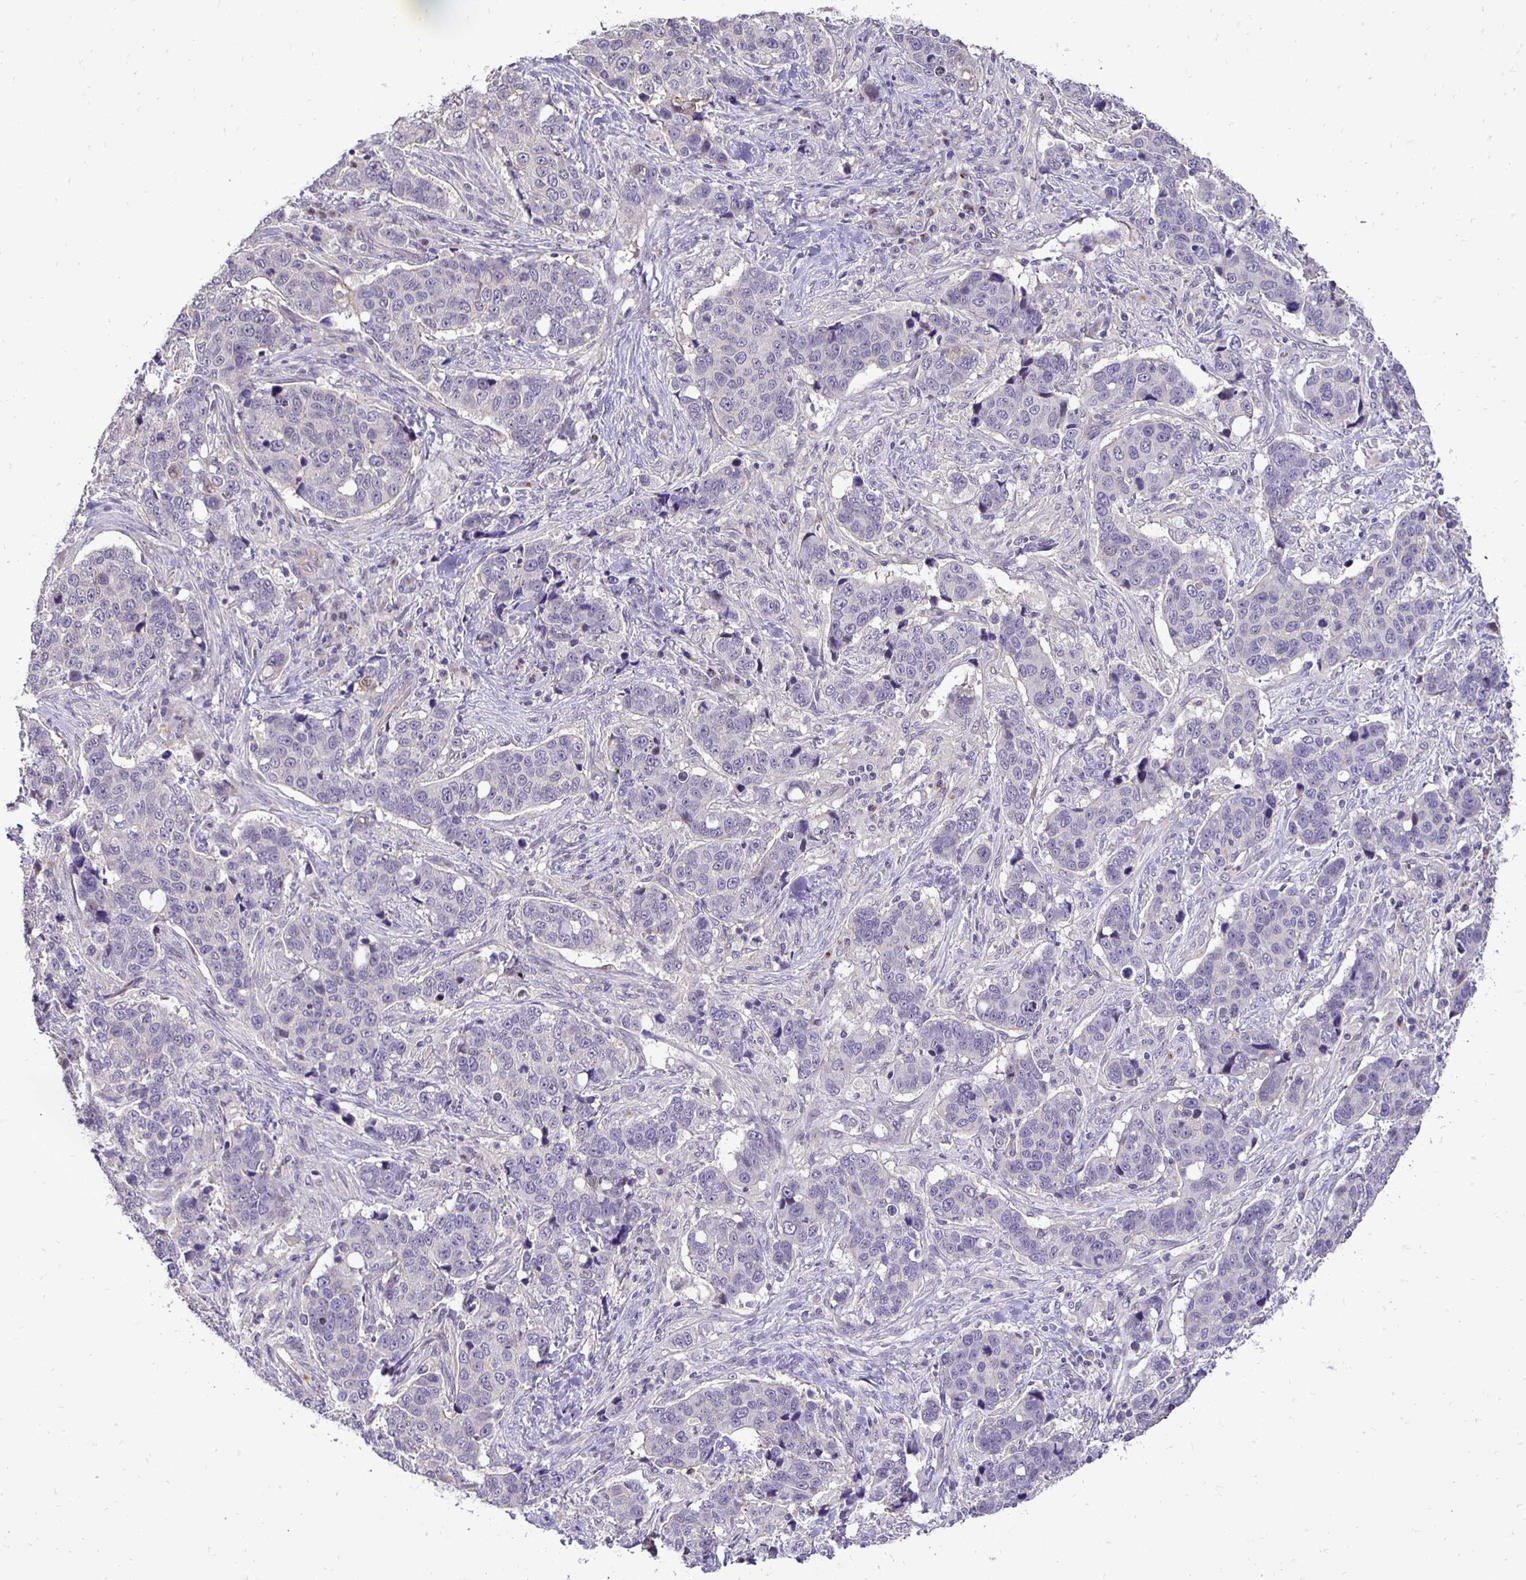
{"staining": {"intensity": "negative", "quantity": "none", "location": "none"}, "tissue": "lung cancer", "cell_type": "Tumor cells", "image_type": "cancer", "snomed": [{"axis": "morphology", "description": "Squamous cell carcinoma, NOS"}, {"axis": "topography", "description": "Lymph node"}, {"axis": "topography", "description": "Lung"}], "caption": "The photomicrograph exhibits no significant staining in tumor cells of lung squamous cell carcinoma.", "gene": "SLC9A1", "patient": {"sex": "male", "age": 61}}